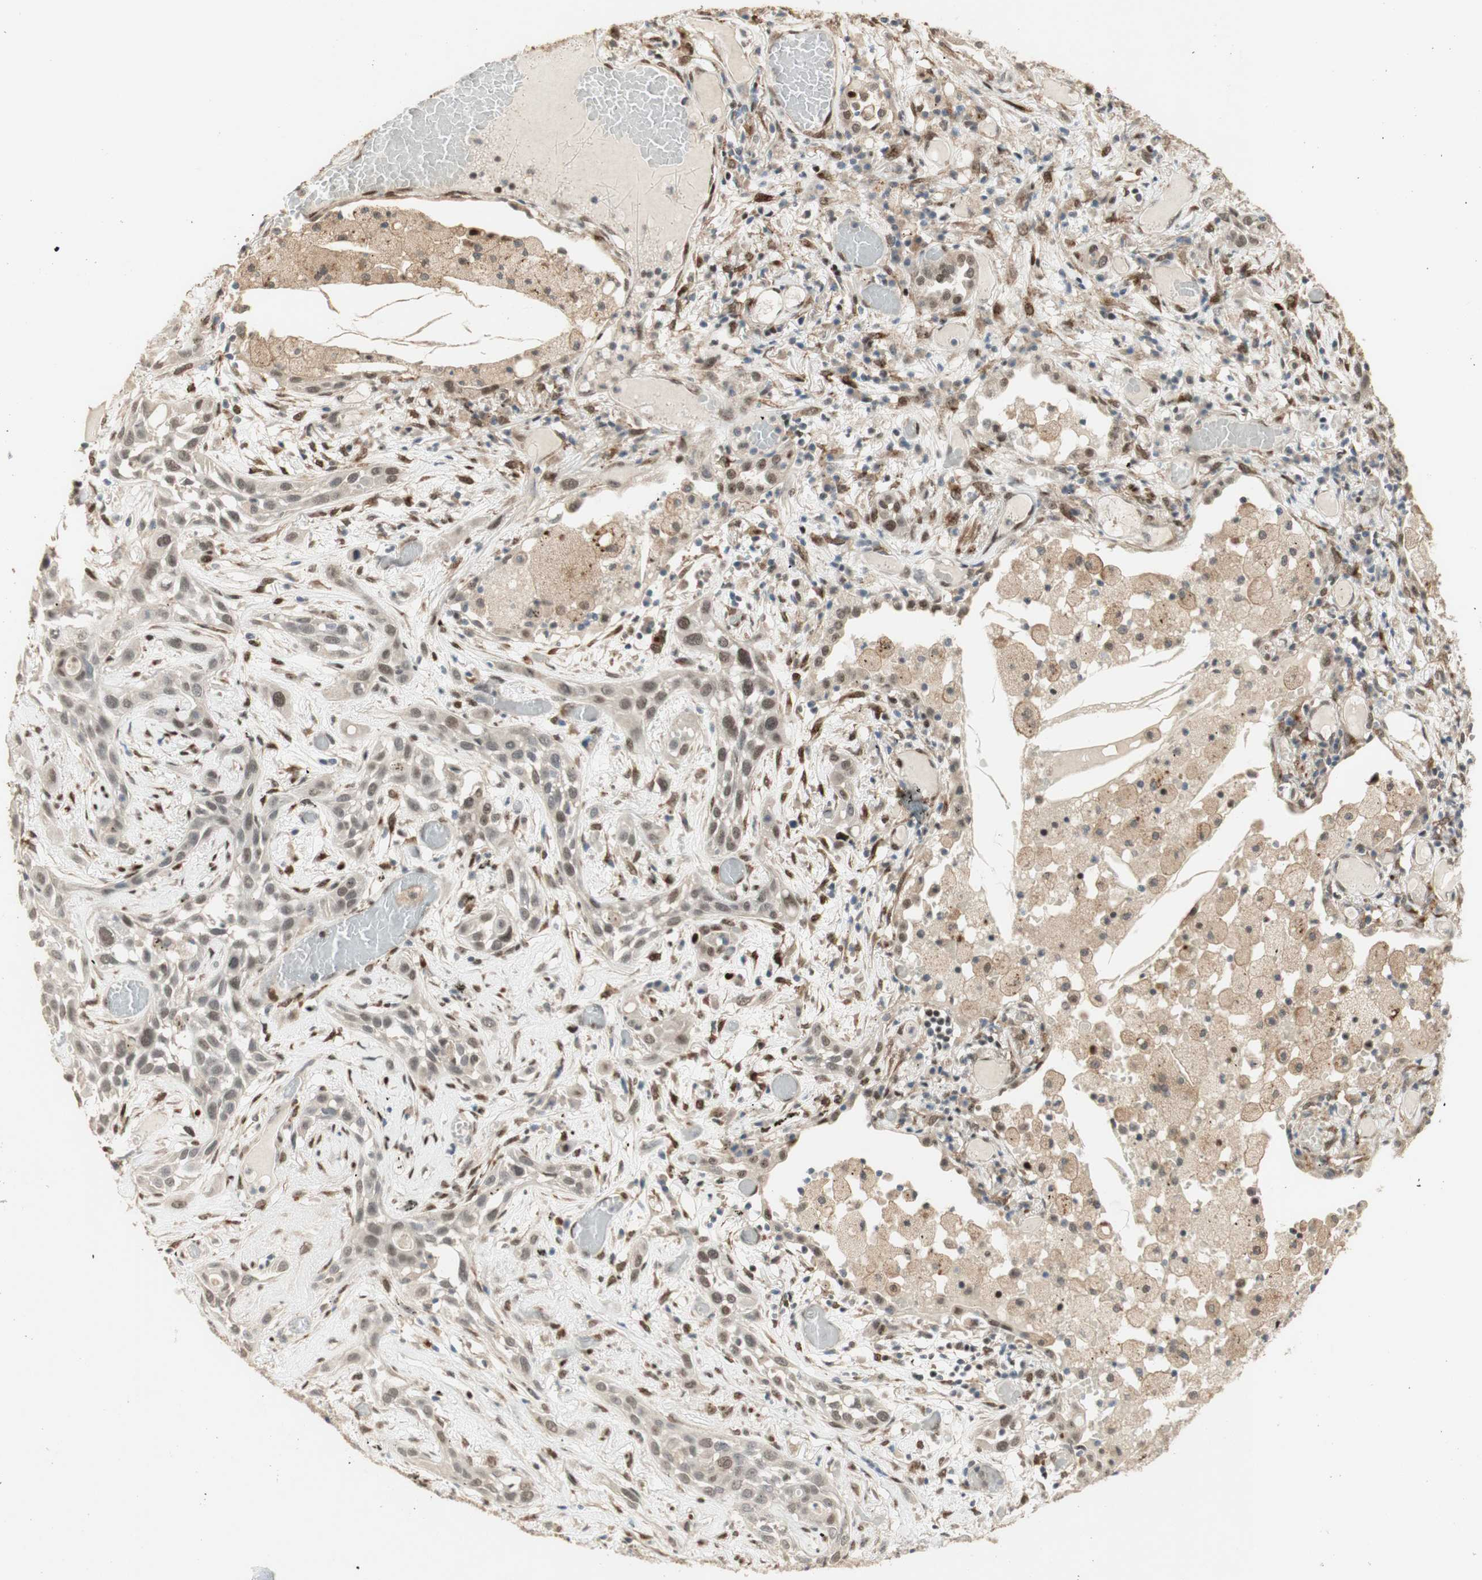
{"staining": {"intensity": "moderate", "quantity": ">75%", "location": "nuclear"}, "tissue": "lung cancer", "cell_type": "Tumor cells", "image_type": "cancer", "snomed": [{"axis": "morphology", "description": "Squamous cell carcinoma, NOS"}, {"axis": "topography", "description": "Lung"}], "caption": "Lung squamous cell carcinoma was stained to show a protein in brown. There is medium levels of moderate nuclear staining in approximately >75% of tumor cells.", "gene": "FOXP1", "patient": {"sex": "male", "age": 71}}